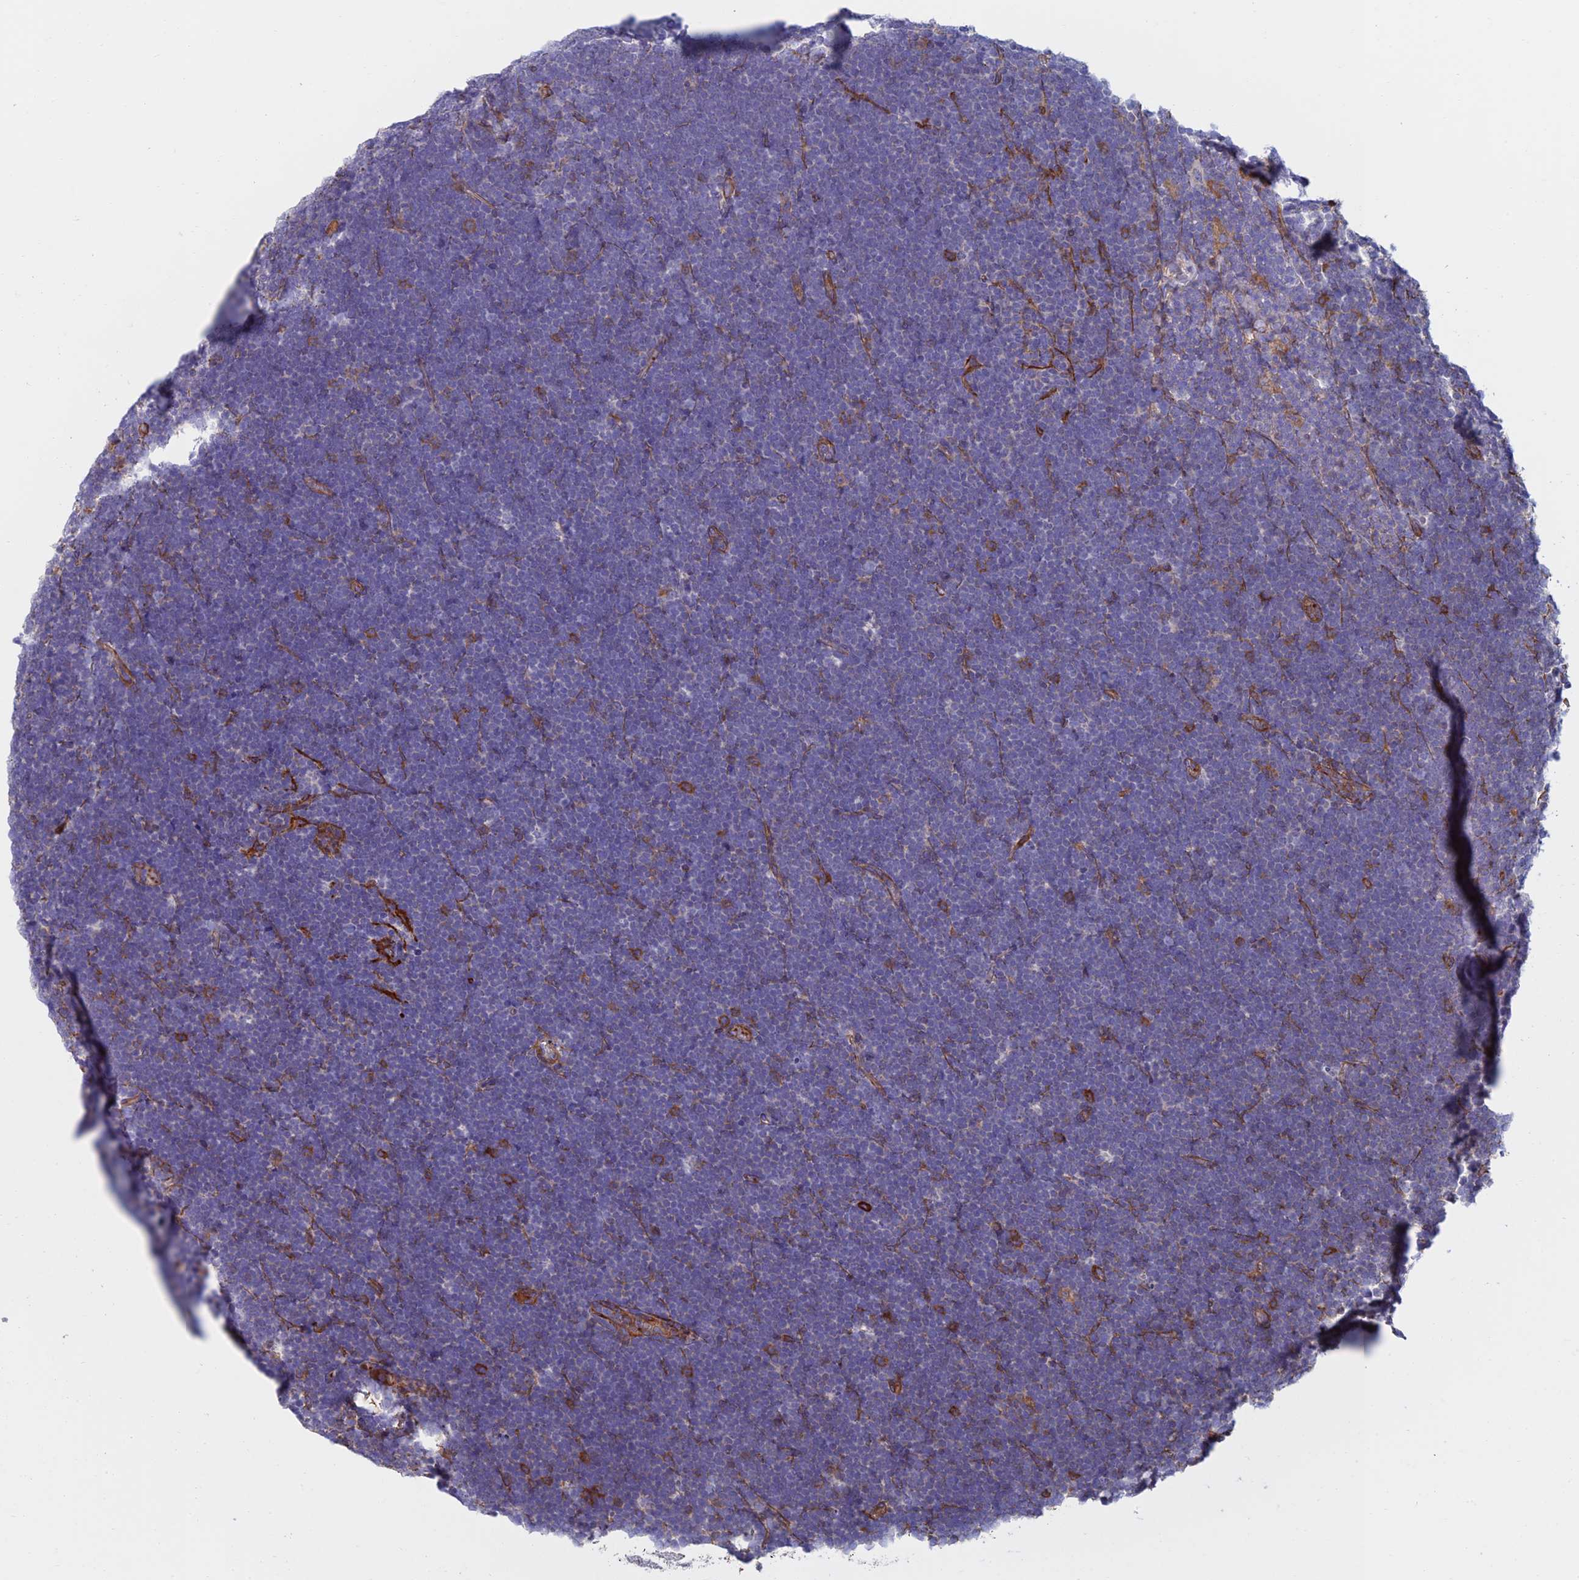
{"staining": {"intensity": "negative", "quantity": "none", "location": "none"}, "tissue": "lymphoma", "cell_type": "Tumor cells", "image_type": "cancer", "snomed": [{"axis": "morphology", "description": "Malignant lymphoma, non-Hodgkin's type, High grade"}, {"axis": "topography", "description": "Lymph node"}], "caption": "This is a photomicrograph of IHC staining of lymphoma, which shows no expression in tumor cells.", "gene": "PAK4", "patient": {"sex": "male", "age": 13}}